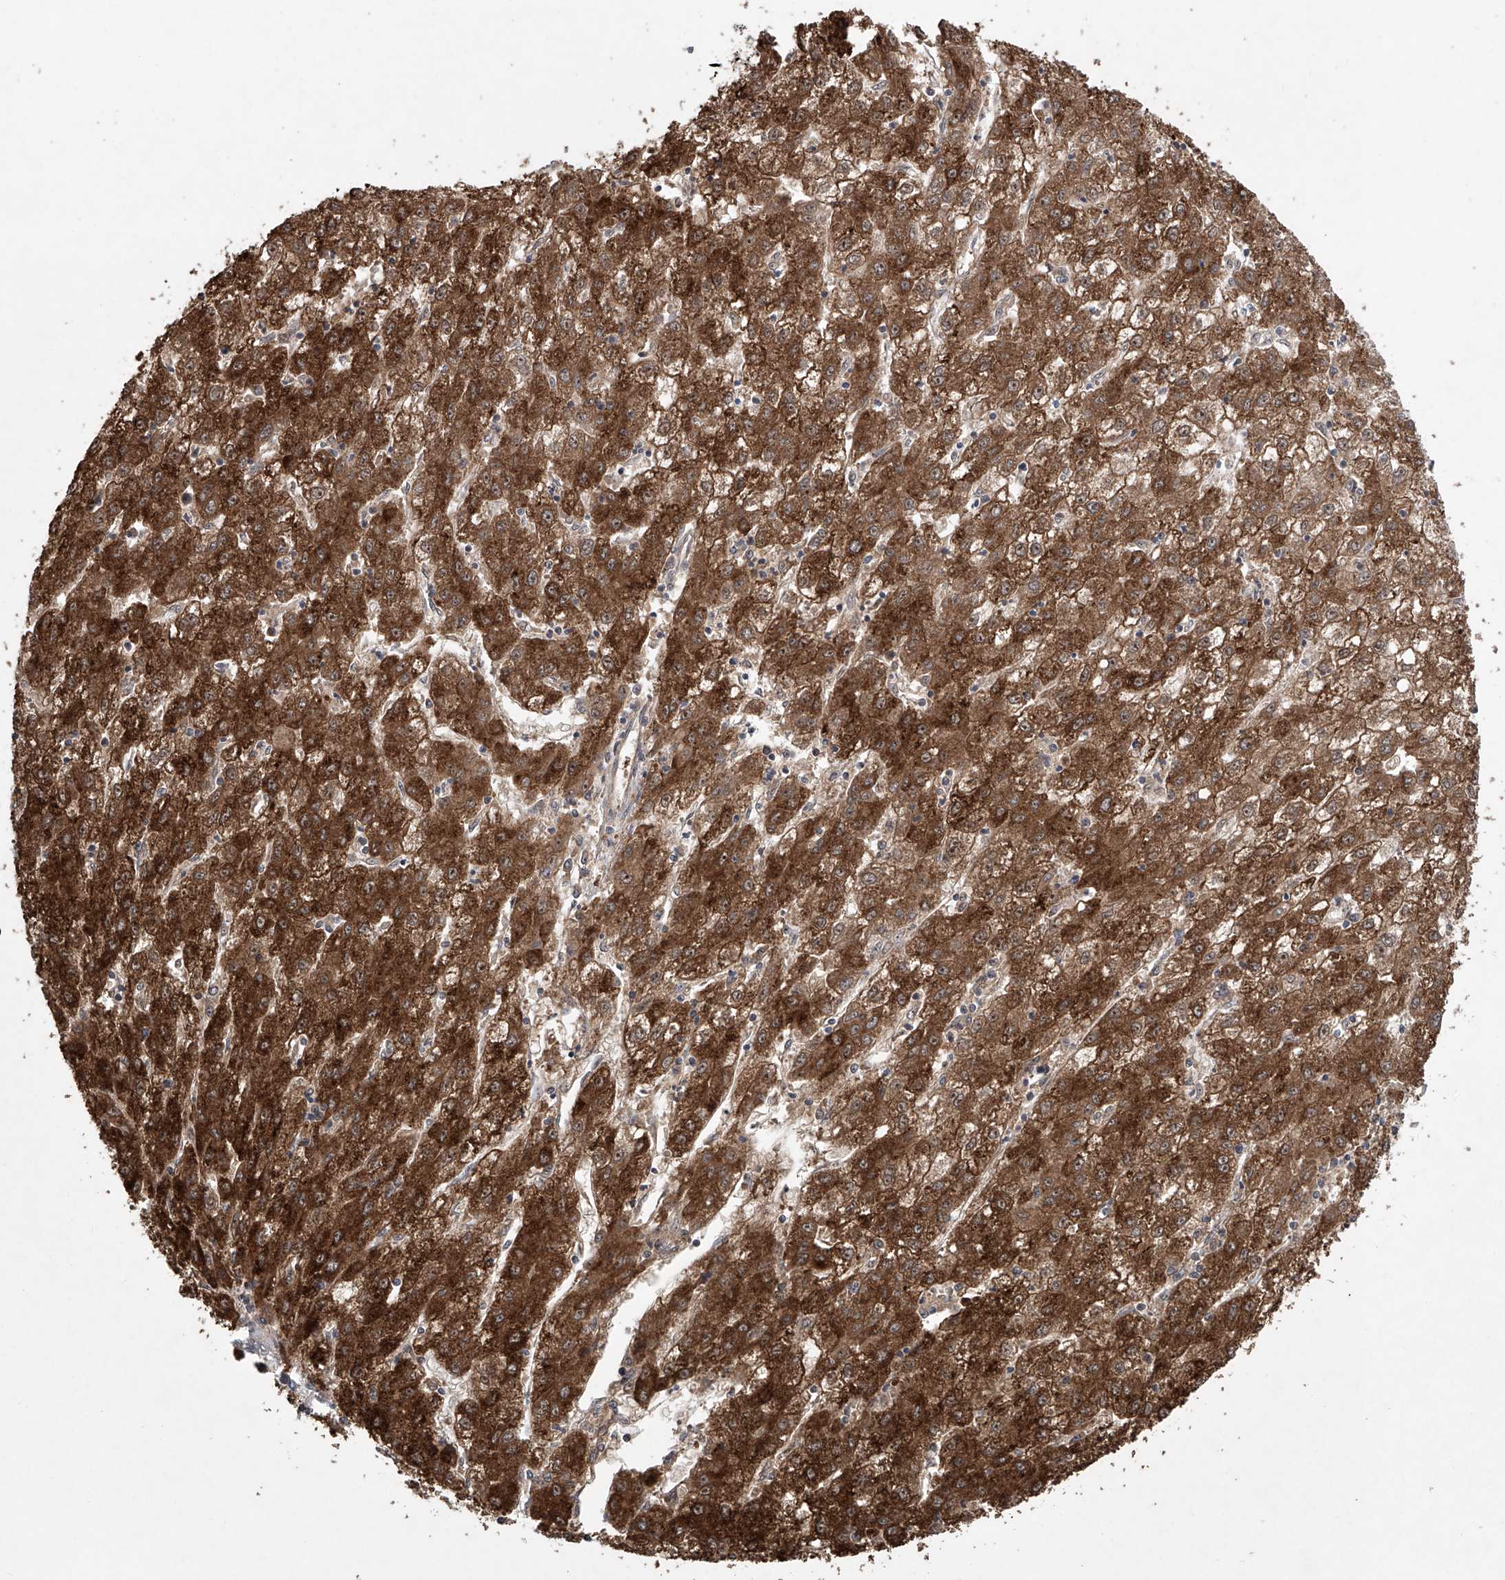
{"staining": {"intensity": "strong", "quantity": ">75%", "location": "cytoplasmic/membranous"}, "tissue": "liver cancer", "cell_type": "Tumor cells", "image_type": "cancer", "snomed": [{"axis": "morphology", "description": "Carcinoma, Hepatocellular, NOS"}, {"axis": "topography", "description": "Liver"}], "caption": "Strong cytoplasmic/membranous staining is present in about >75% of tumor cells in liver hepatocellular carcinoma.", "gene": "KLC4", "patient": {"sex": "male", "age": 72}}